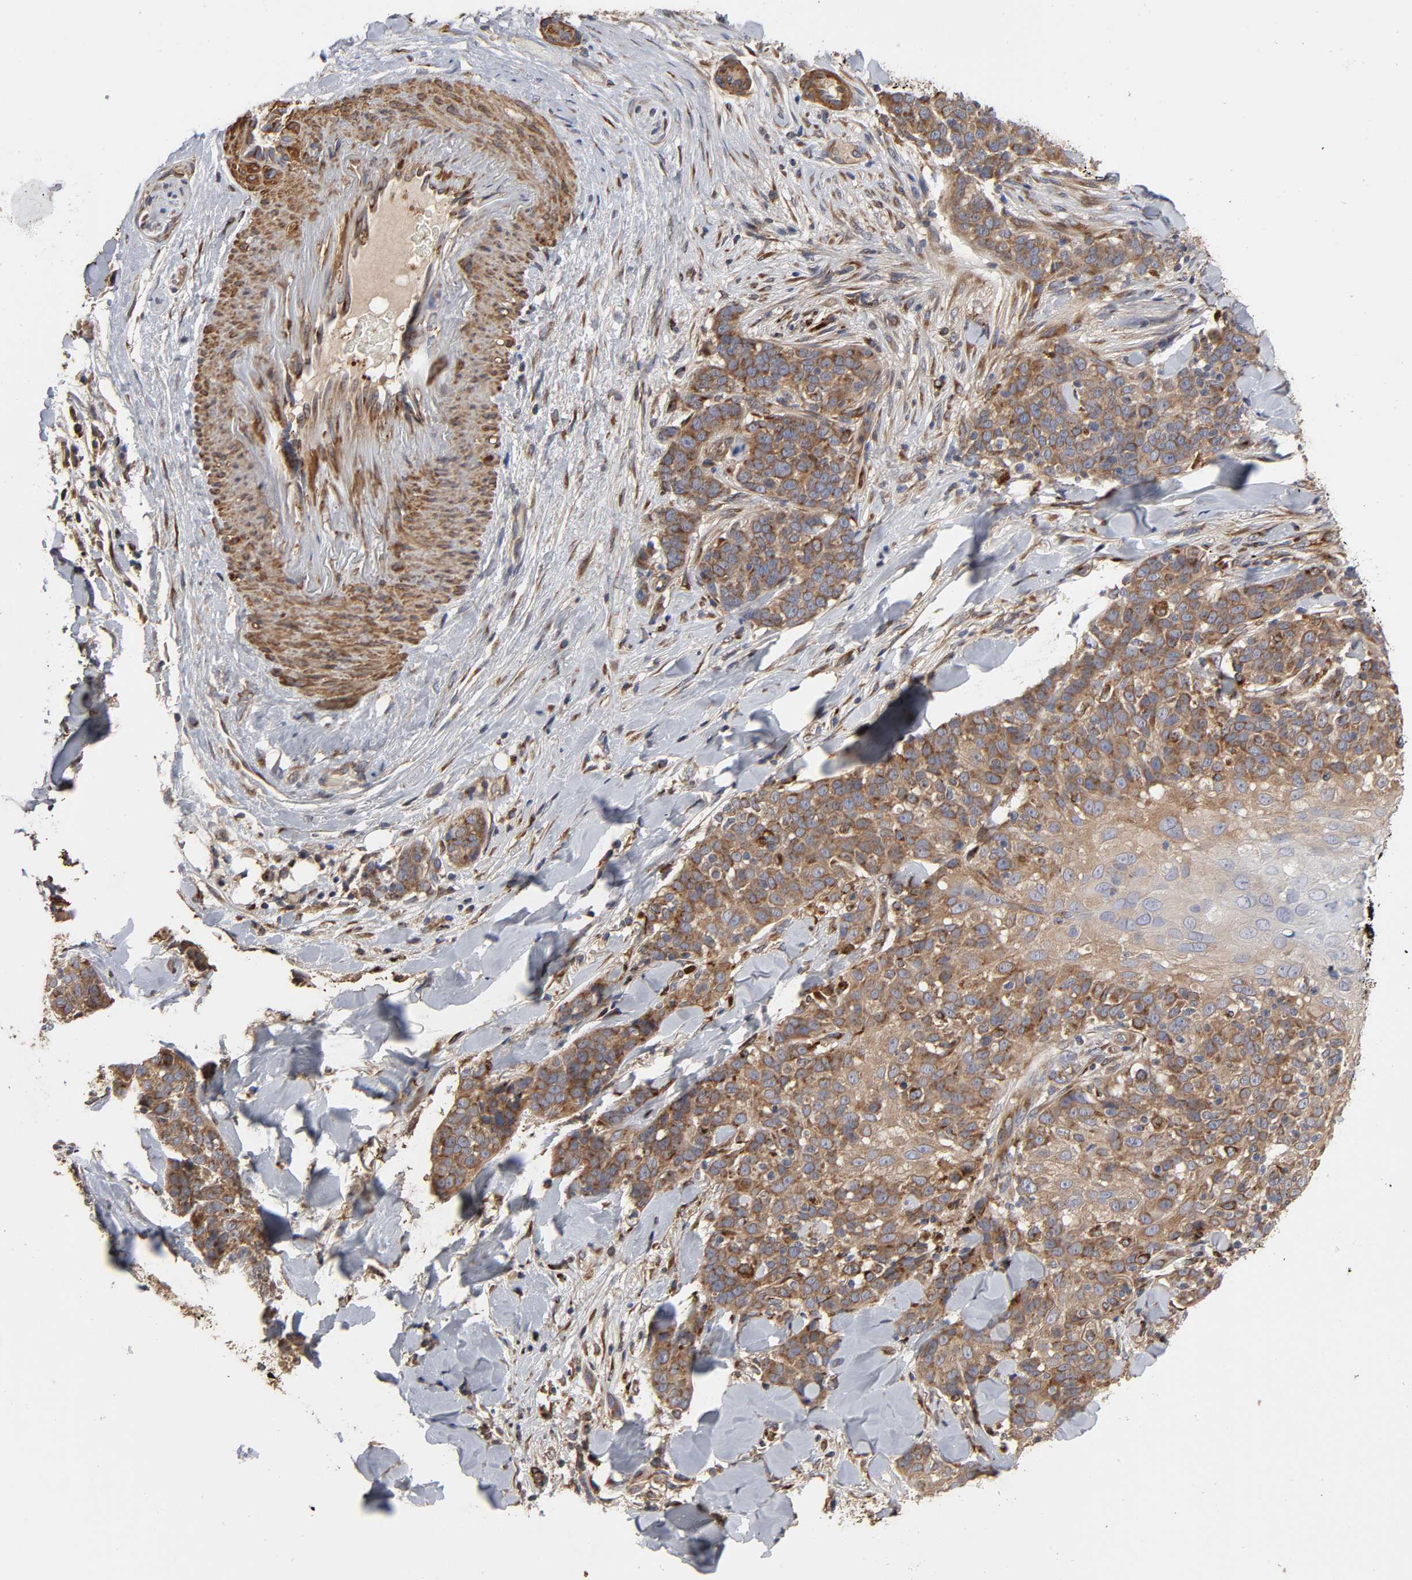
{"staining": {"intensity": "moderate", "quantity": ">75%", "location": "cytoplasmic/membranous"}, "tissue": "skin cancer", "cell_type": "Tumor cells", "image_type": "cancer", "snomed": [{"axis": "morphology", "description": "Normal tissue, NOS"}, {"axis": "morphology", "description": "Squamous cell carcinoma, NOS"}, {"axis": "topography", "description": "Skin"}], "caption": "Tumor cells show medium levels of moderate cytoplasmic/membranous positivity in approximately >75% of cells in human skin cancer (squamous cell carcinoma). (brown staining indicates protein expression, while blue staining denotes nuclei).", "gene": "GNPTG", "patient": {"sex": "female", "age": 83}}